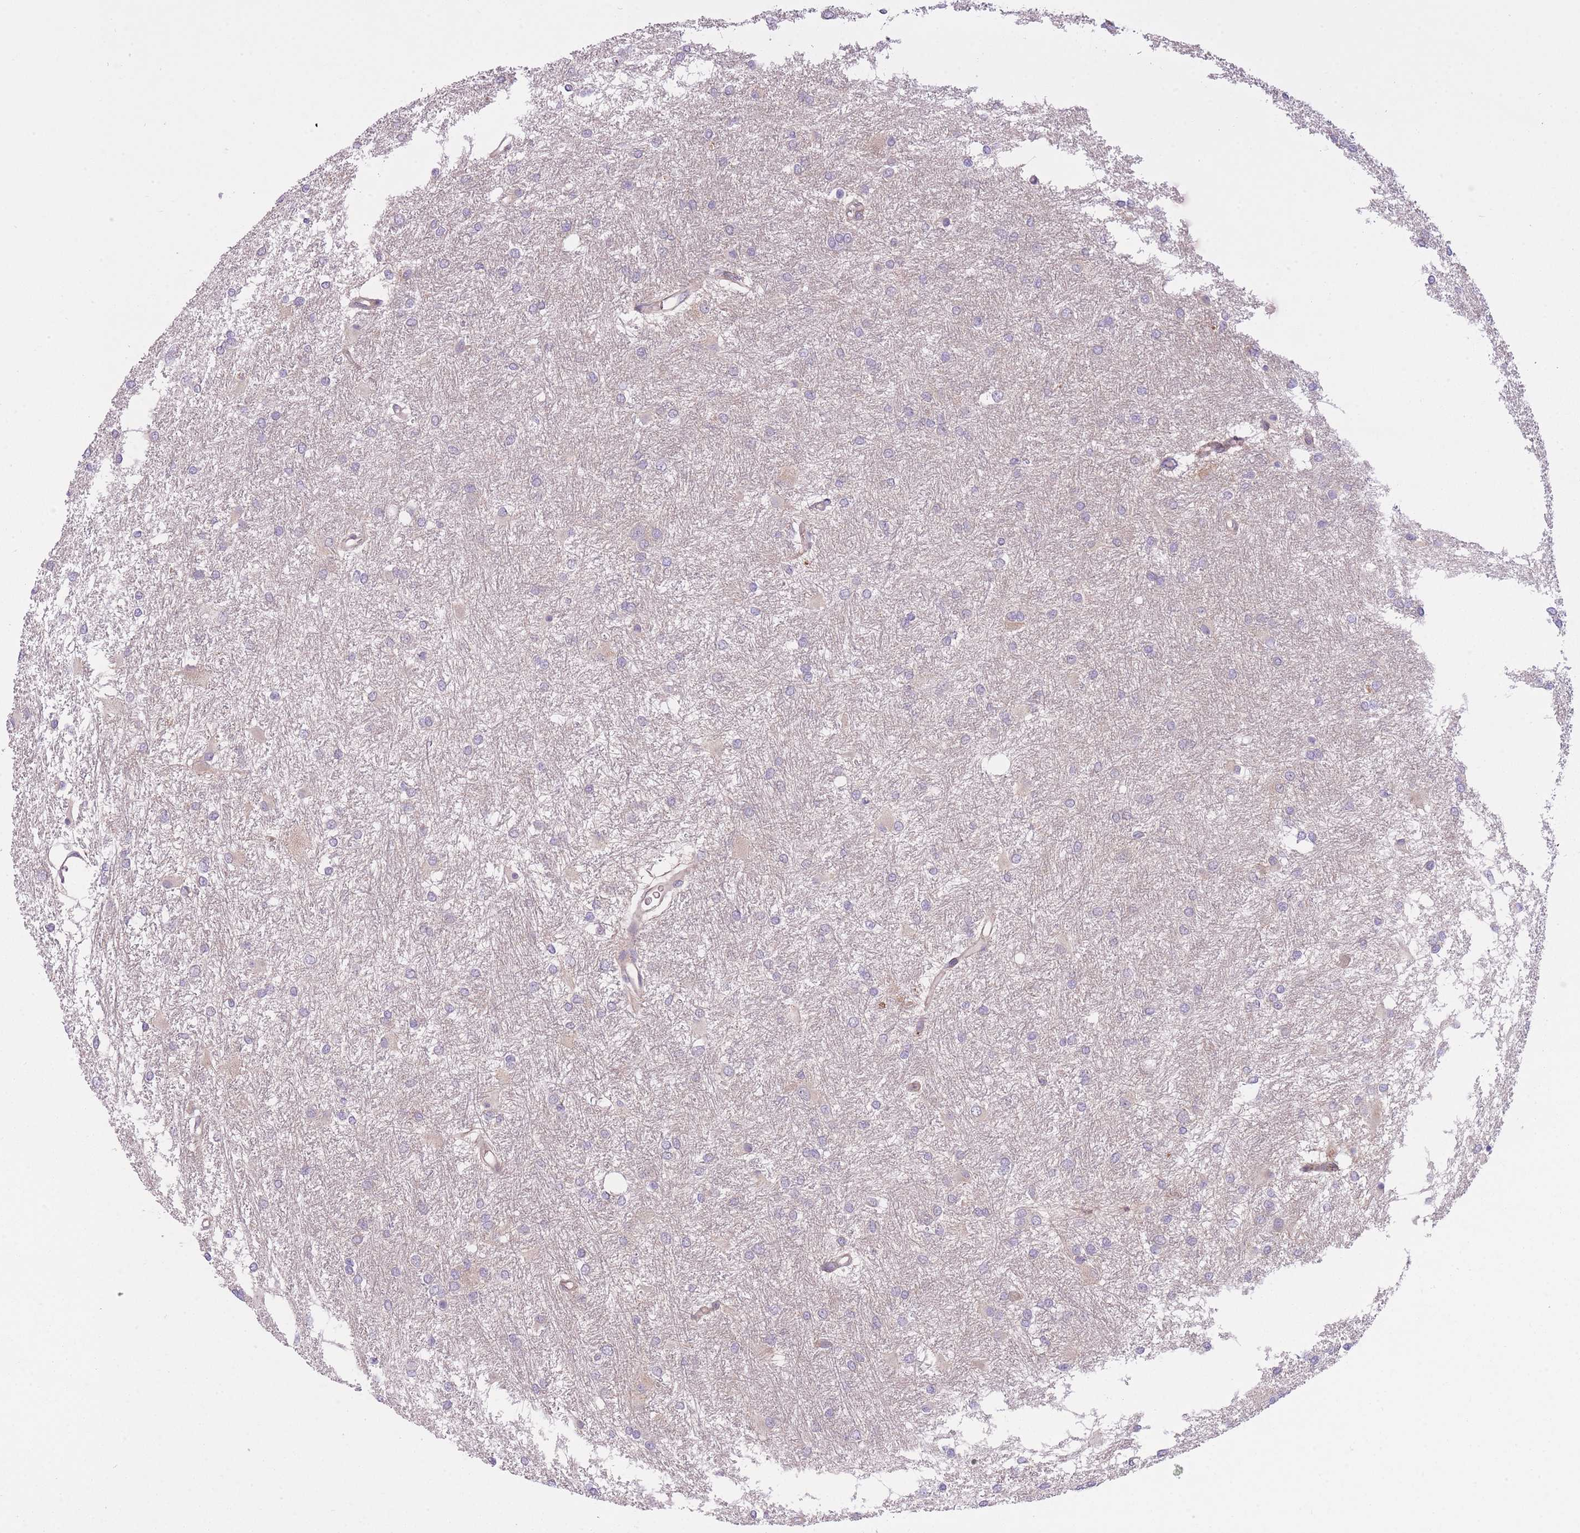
{"staining": {"intensity": "negative", "quantity": "none", "location": "none"}, "tissue": "glioma", "cell_type": "Tumor cells", "image_type": "cancer", "snomed": [{"axis": "morphology", "description": "Glioma, malignant, High grade"}, {"axis": "topography", "description": "Brain"}], "caption": "High magnification brightfield microscopy of malignant glioma (high-grade) stained with DAB (3,3'-diaminobenzidine) (brown) and counterstained with hematoxylin (blue): tumor cells show no significant expression.", "gene": "REV1", "patient": {"sex": "female", "age": 50}}